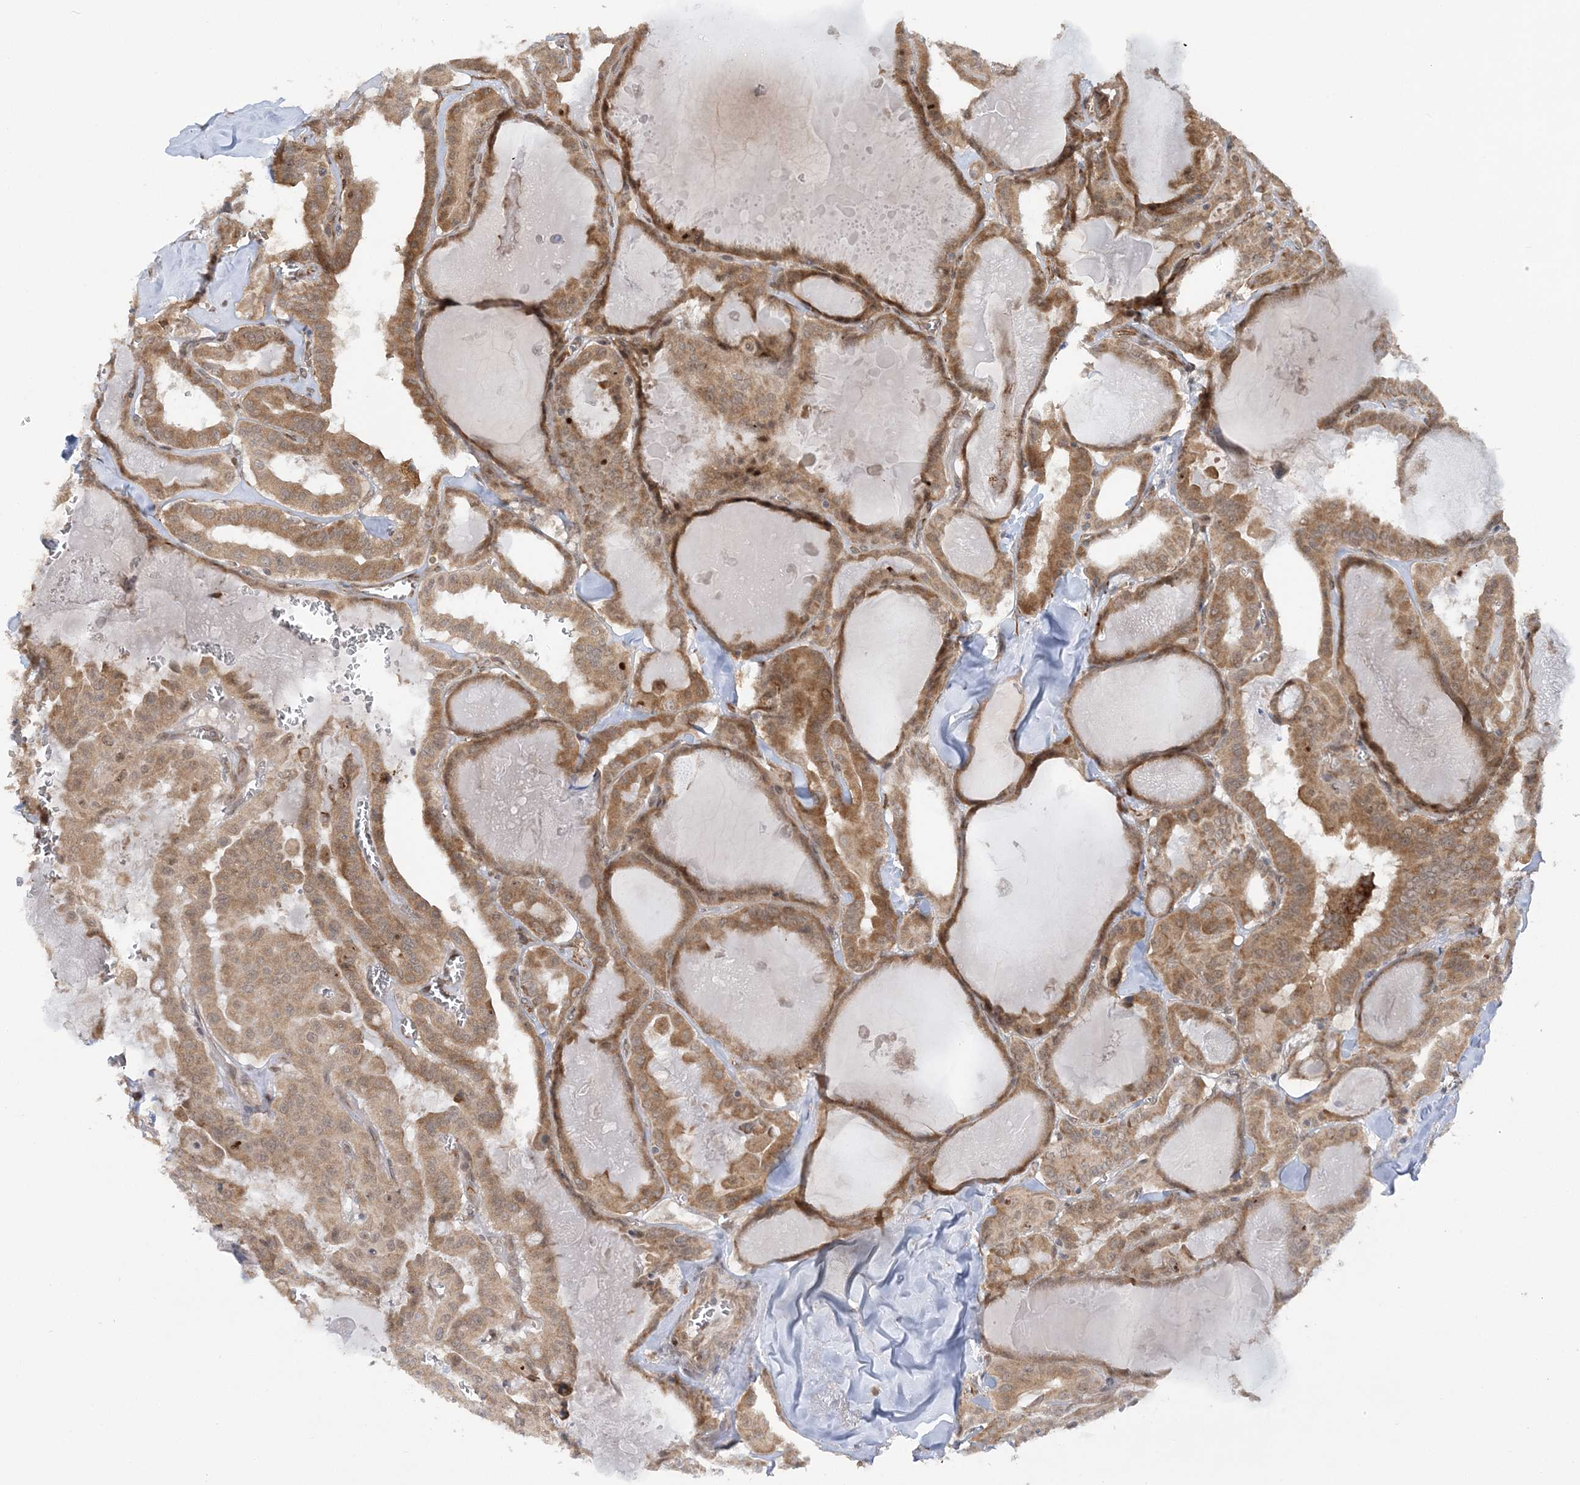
{"staining": {"intensity": "moderate", "quantity": ">75%", "location": "cytoplasmic/membranous"}, "tissue": "thyroid cancer", "cell_type": "Tumor cells", "image_type": "cancer", "snomed": [{"axis": "morphology", "description": "Papillary adenocarcinoma, NOS"}, {"axis": "topography", "description": "Thyroid gland"}], "caption": "Protein staining exhibits moderate cytoplasmic/membranous expression in about >75% of tumor cells in thyroid cancer.", "gene": "MRPL47", "patient": {"sex": "male", "age": 52}}